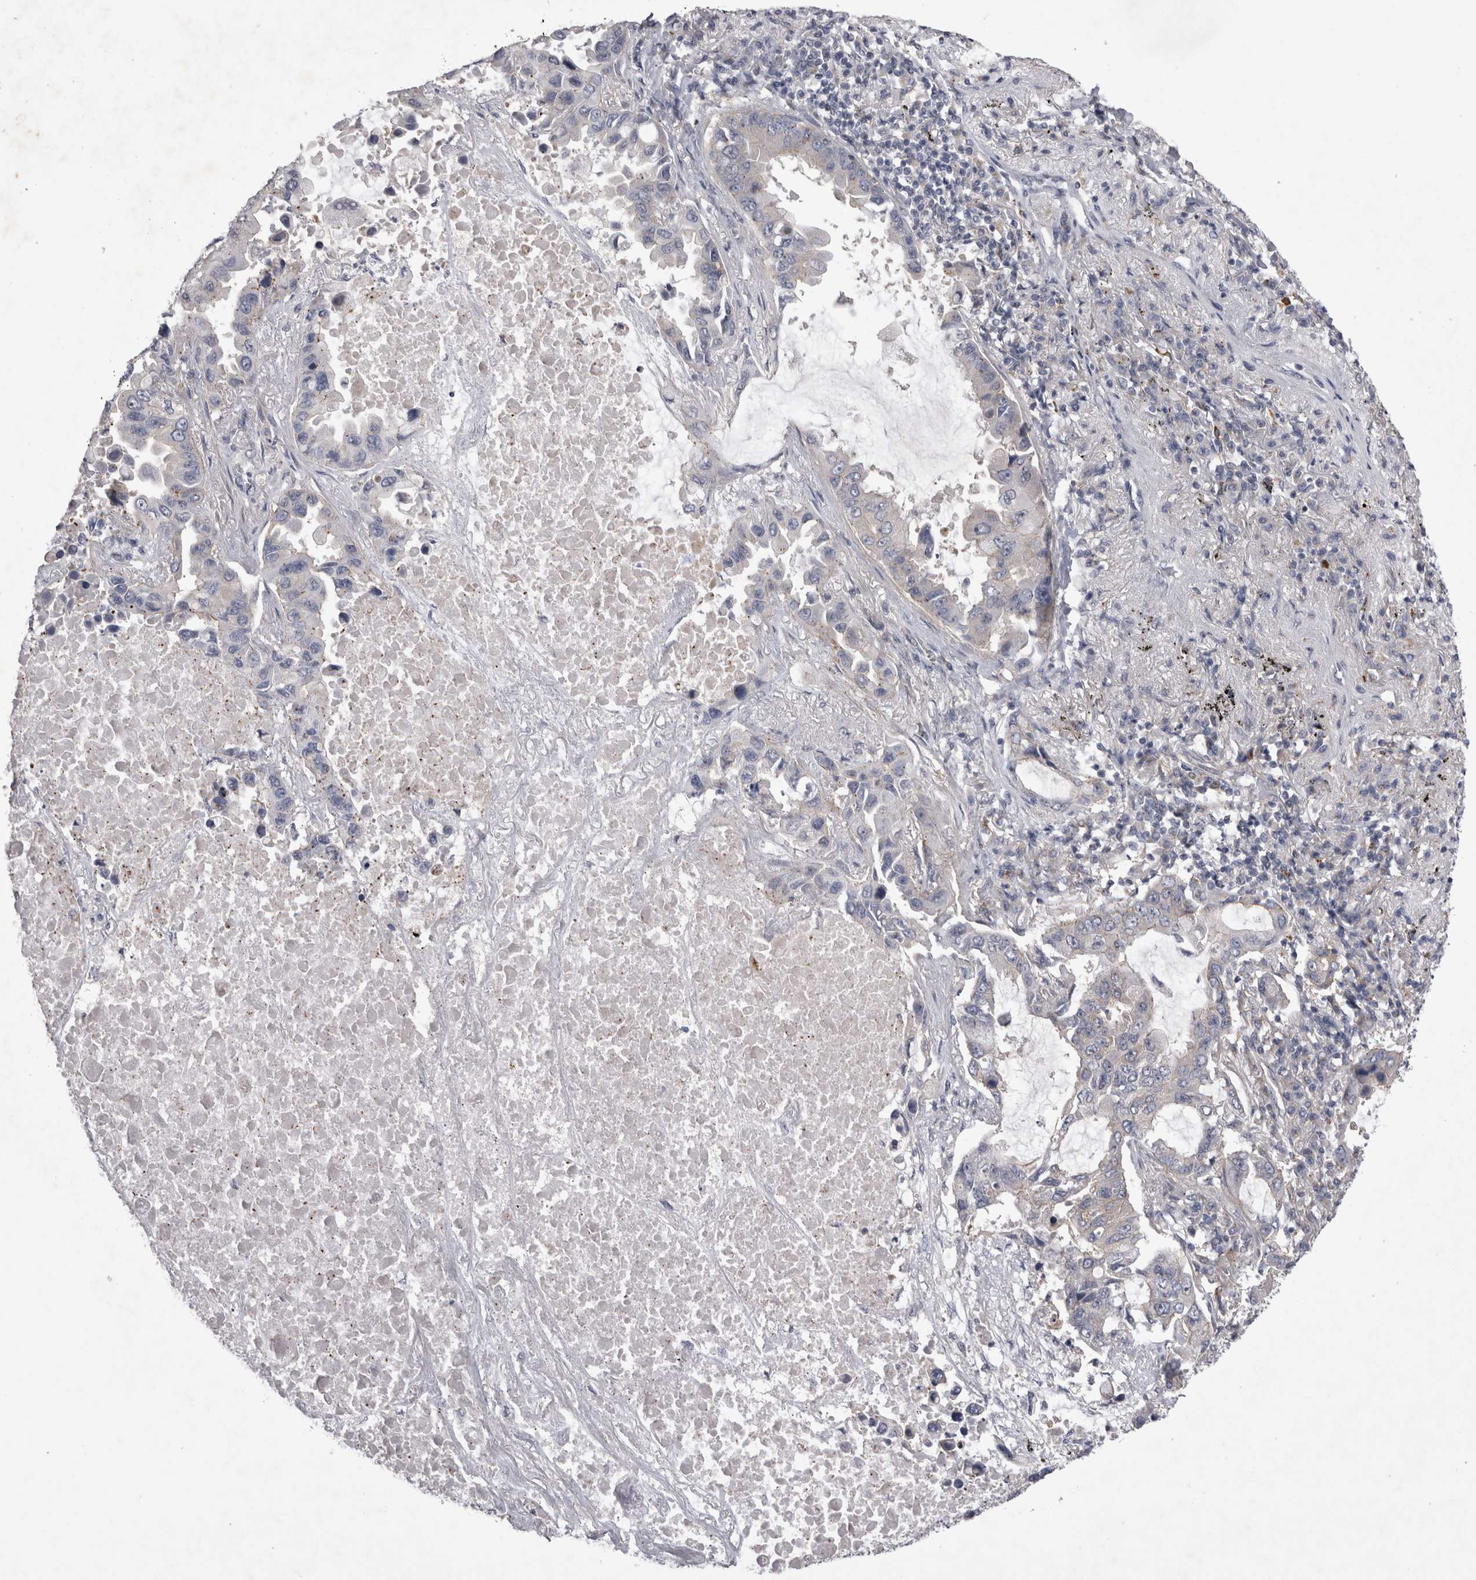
{"staining": {"intensity": "negative", "quantity": "none", "location": "none"}, "tissue": "lung cancer", "cell_type": "Tumor cells", "image_type": "cancer", "snomed": [{"axis": "morphology", "description": "Adenocarcinoma, NOS"}, {"axis": "topography", "description": "Lung"}], "caption": "DAB (3,3'-diaminobenzidine) immunohistochemical staining of adenocarcinoma (lung) shows no significant expression in tumor cells.", "gene": "CTBS", "patient": {"sex": "male", "age": 64}}